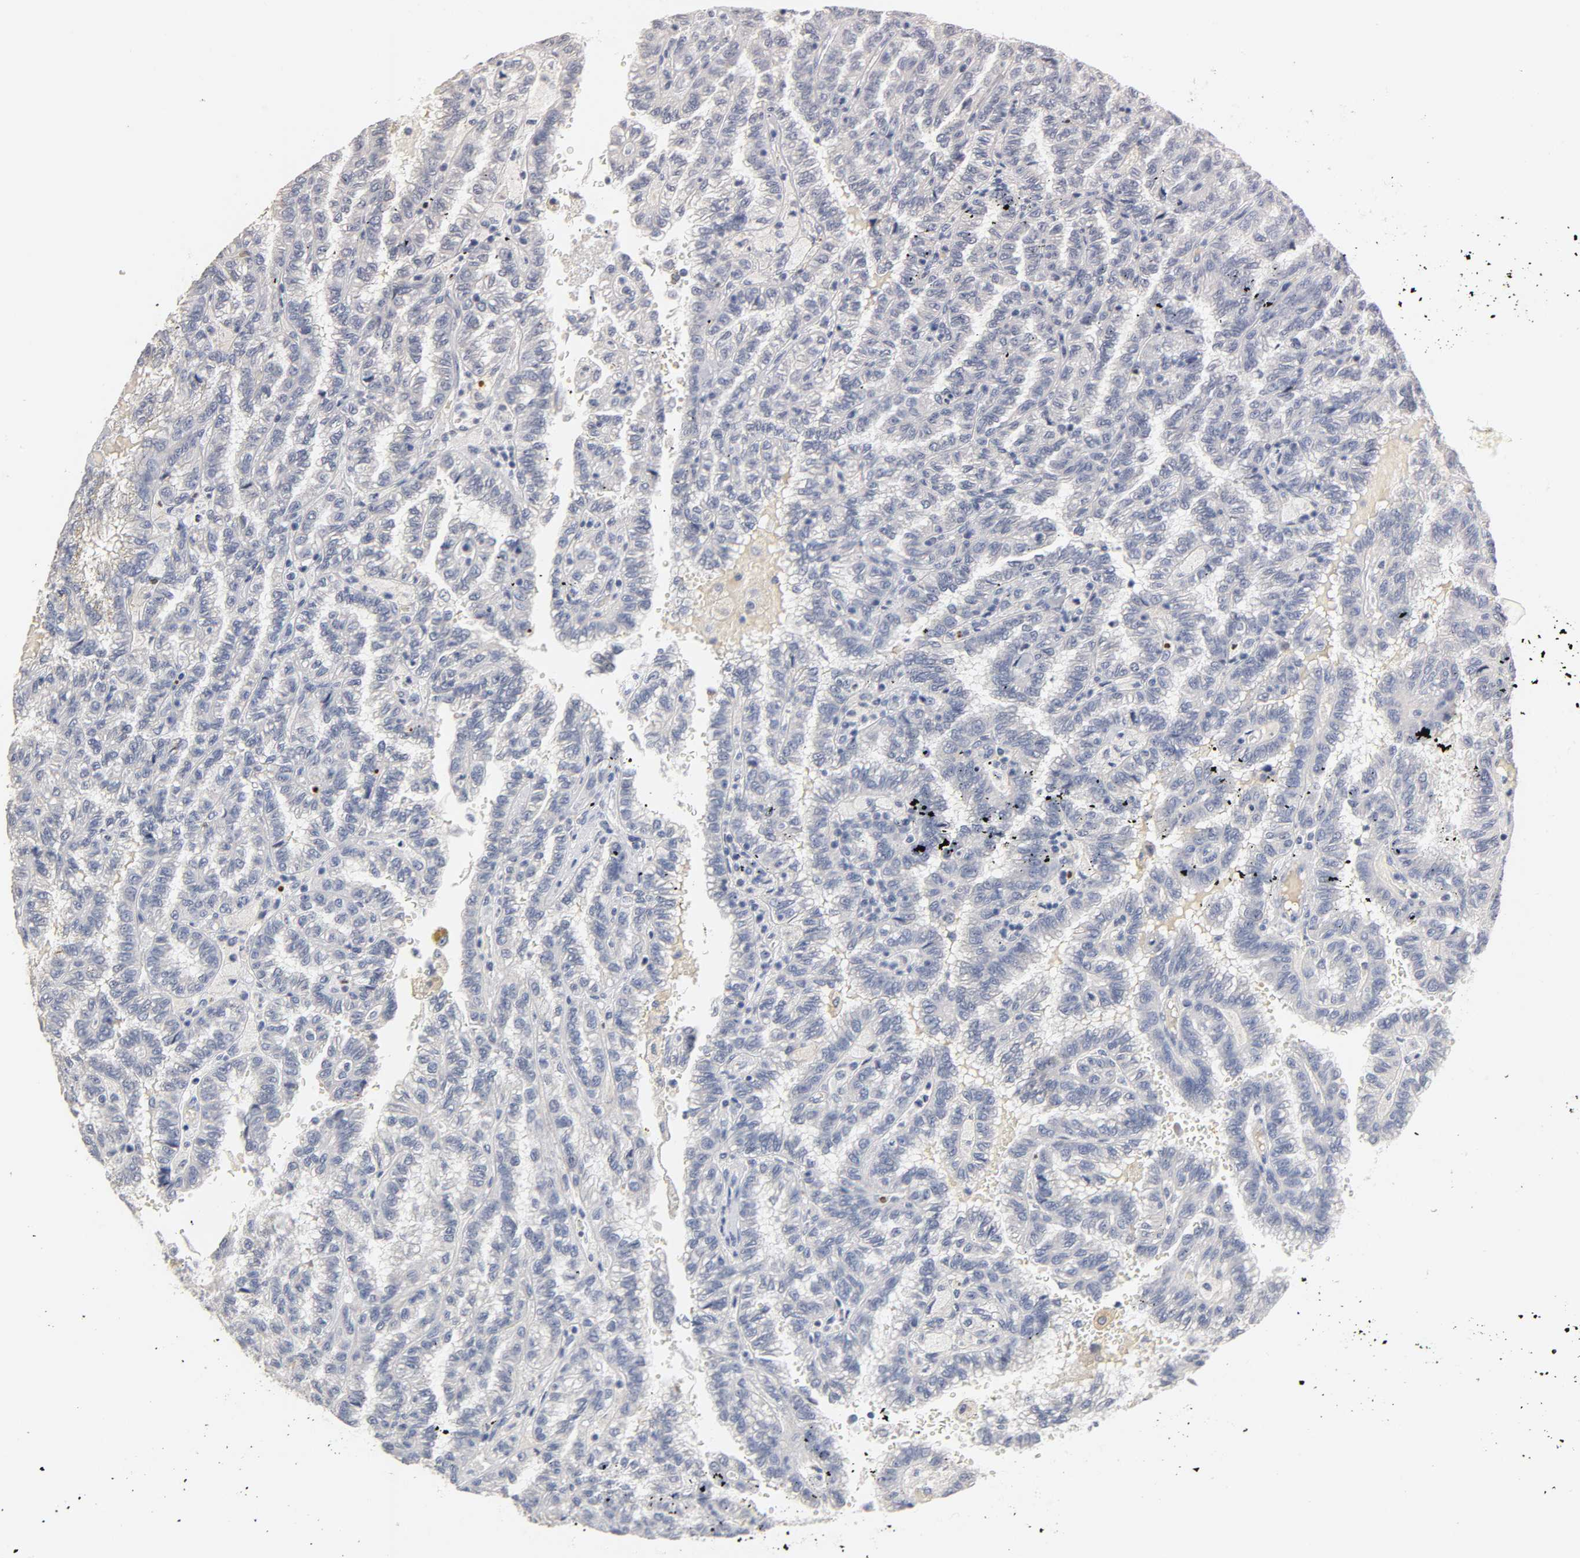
{"staining": {"intensity": "negative", "quantity": "none", "location": "none"}, "tissue": "renal cancer", "cell_type": "Tumor cells", "image_type": "cancer", "snomed": [{"axis": "morphology", "description": "Inflammation, NOS"}, {"axis": "morphology", "description": "Adenocarcinoma, NOS"}, {"axis": "topography", "description": "Kidney"}], "caption": "An immunohistochemistry micrograph of adenocarcinoma (renal) is shown. There is no staining in tumor cells of adenocarcinoma (renal).", "gene": "OVOL1", "patient": {"sex": "male", "age": 68}}